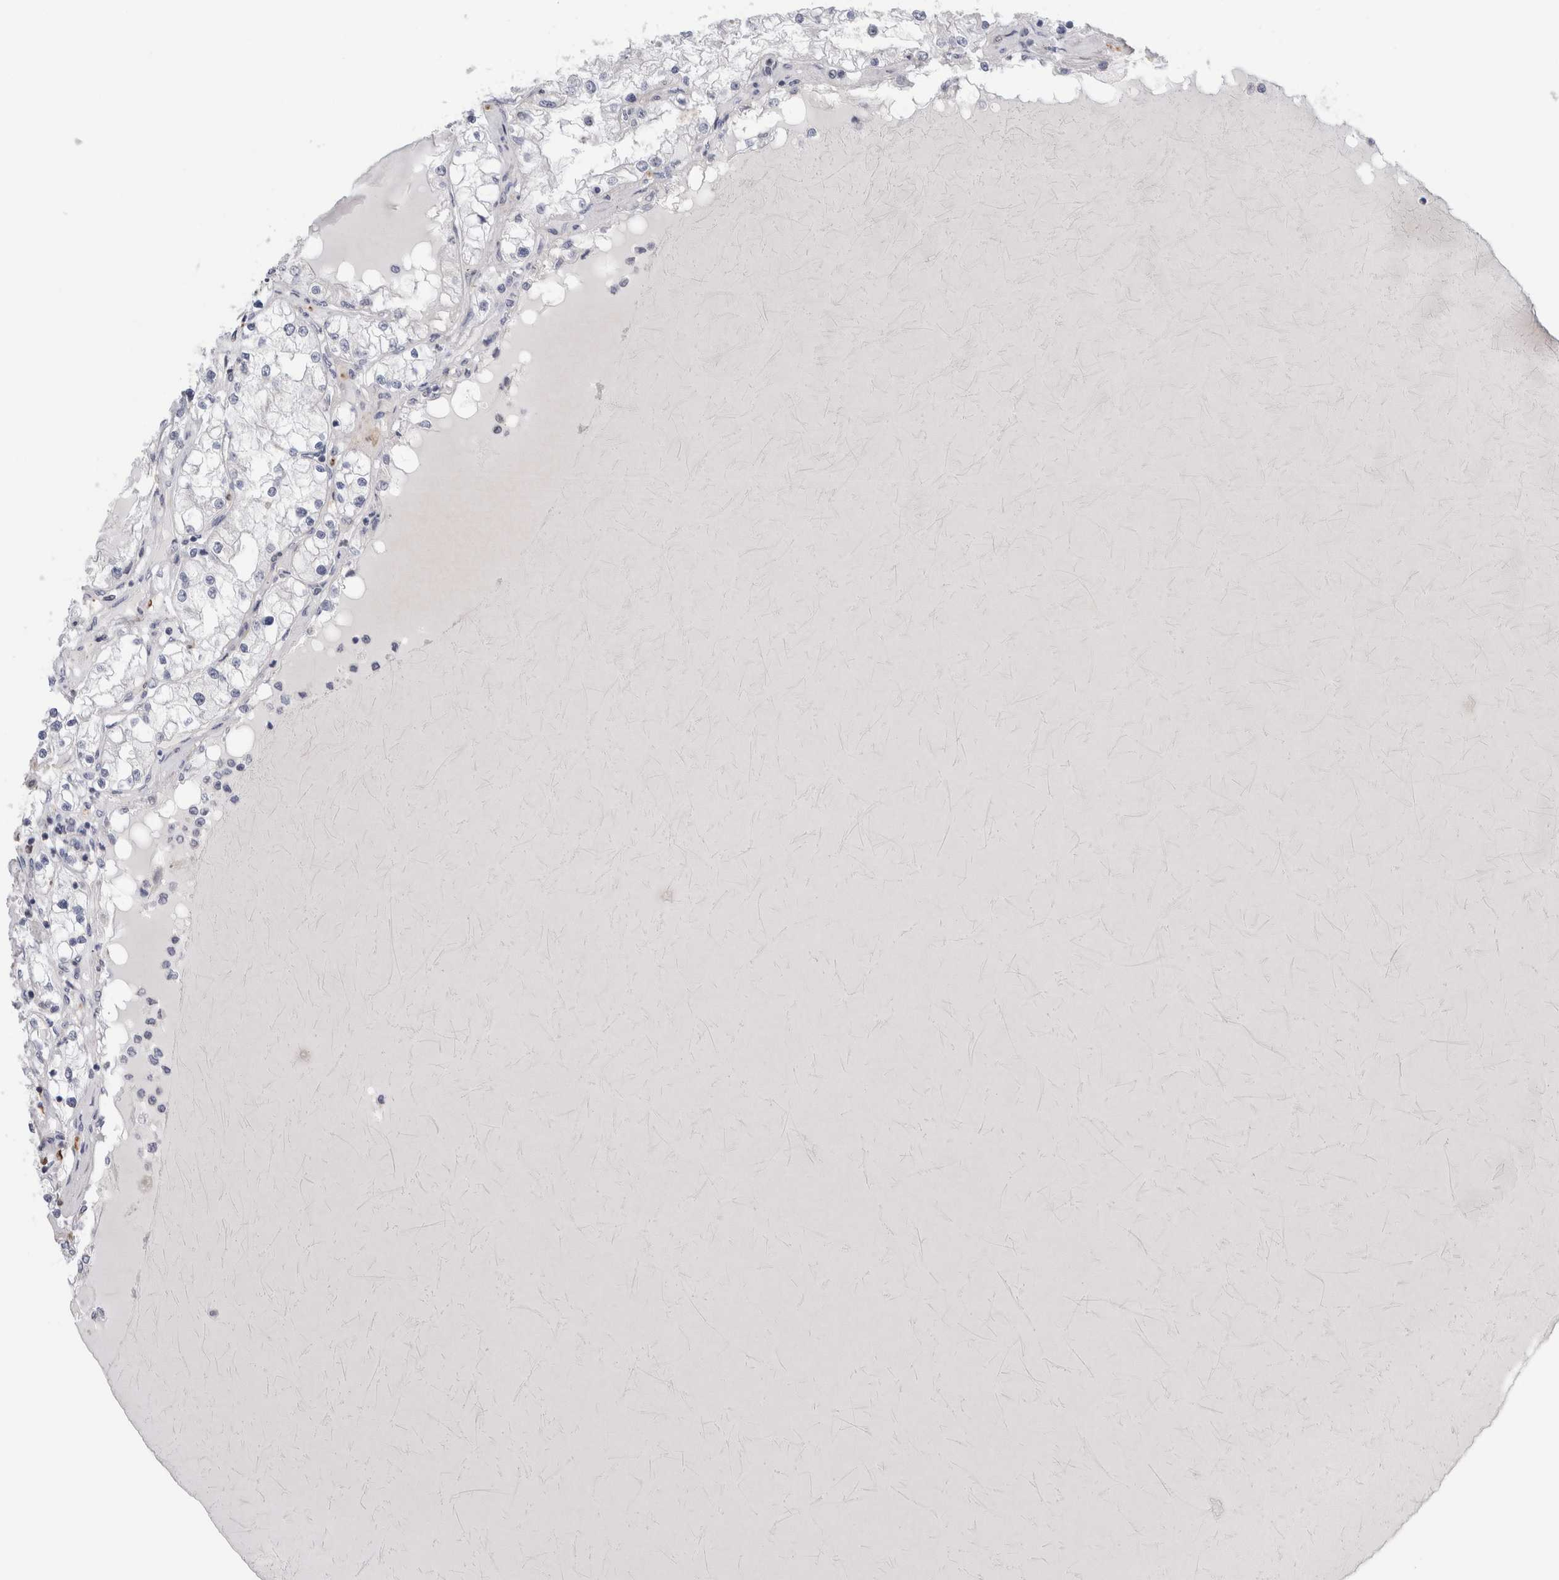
{"staining": {"intensity": "negative", "quantity": "none", "location": "none"}, "tissue": "renal cancer", "cell_type": "Tumor cells", "image_type": "cancer", "snomed": [{"axis": "morphology", "description": "Adenocarcinoma, NOS"}, {"axis": "topography", "description": "Kidney"}], "caption": "This is an IHC histopathology image of human renal cancer. There is no positivity in tumor cells.", "gene": "SLC20A2", "patient": {"sex": "male", "age": 68}}